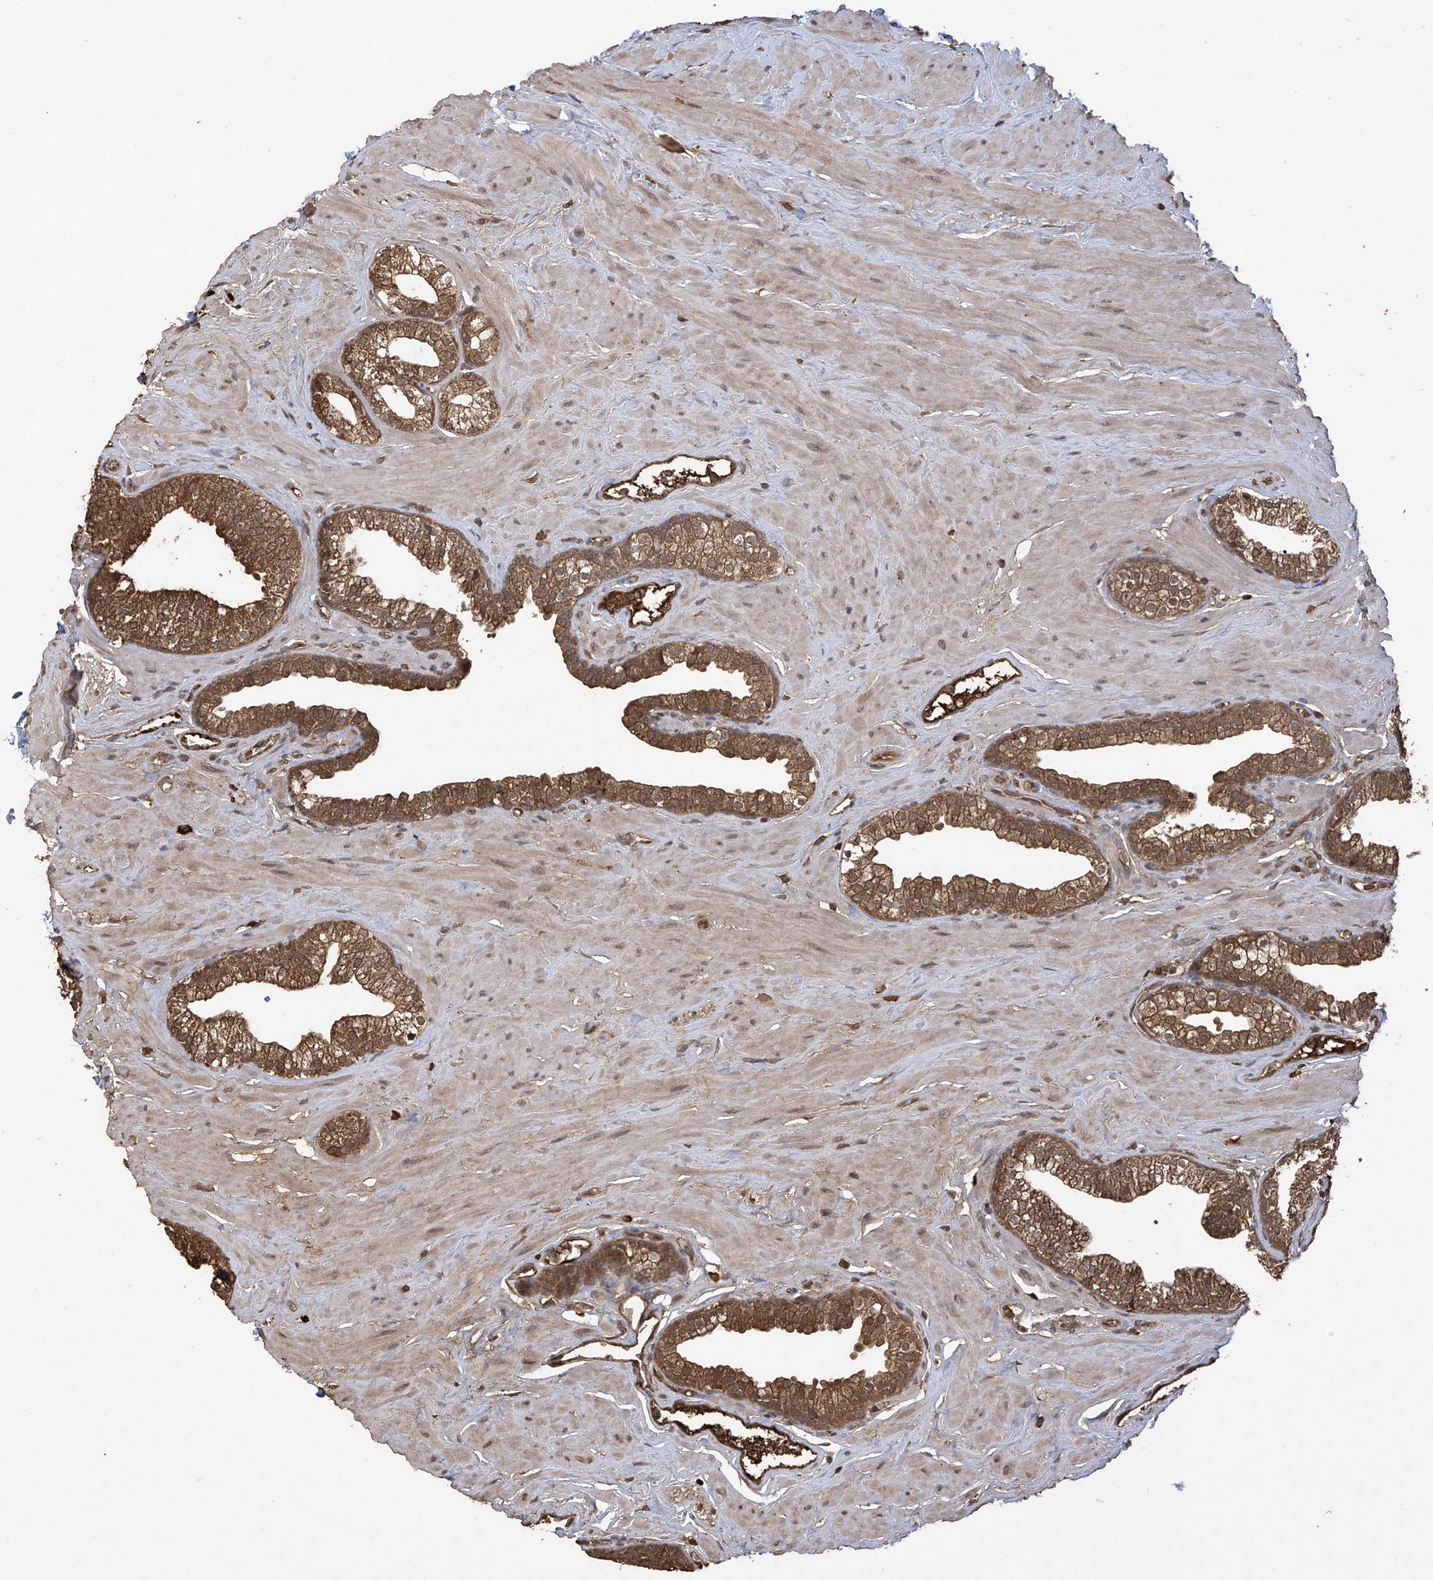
{"staining": {"intensity": "moderate", "quantity": ">75%", "location": "cytoplasmic/membranous,nuclear"}, "tissue": "prostate", "cell_type": "Glandular cells", "image_type": "normal", "snomed": [{"axis": "morphology", "description": "Normal tissue, NOS"}, {"axis": "morphology", "description": "Urothelial carcinoma, Low grade"}, {"axis": "topography", "description": "Urinary bladder"}, {"axis": "topography", "description": "Prostate"}], "caption": "DAB (3,3'-diaminobenzidine) immunohistochemical staining of normal human prostate exhibits moderate cytoplasmic/membranous,nuclear protein expression in approximately >75% of glandular cells. (Stains: DAB (3,3'-diaminobenzidine) in brown, nuclei in blue, Microscopy: brightfield microscopy at high magnification).", "gene": "PNPT1", "patient": {"sex": "male", "age": 60}}